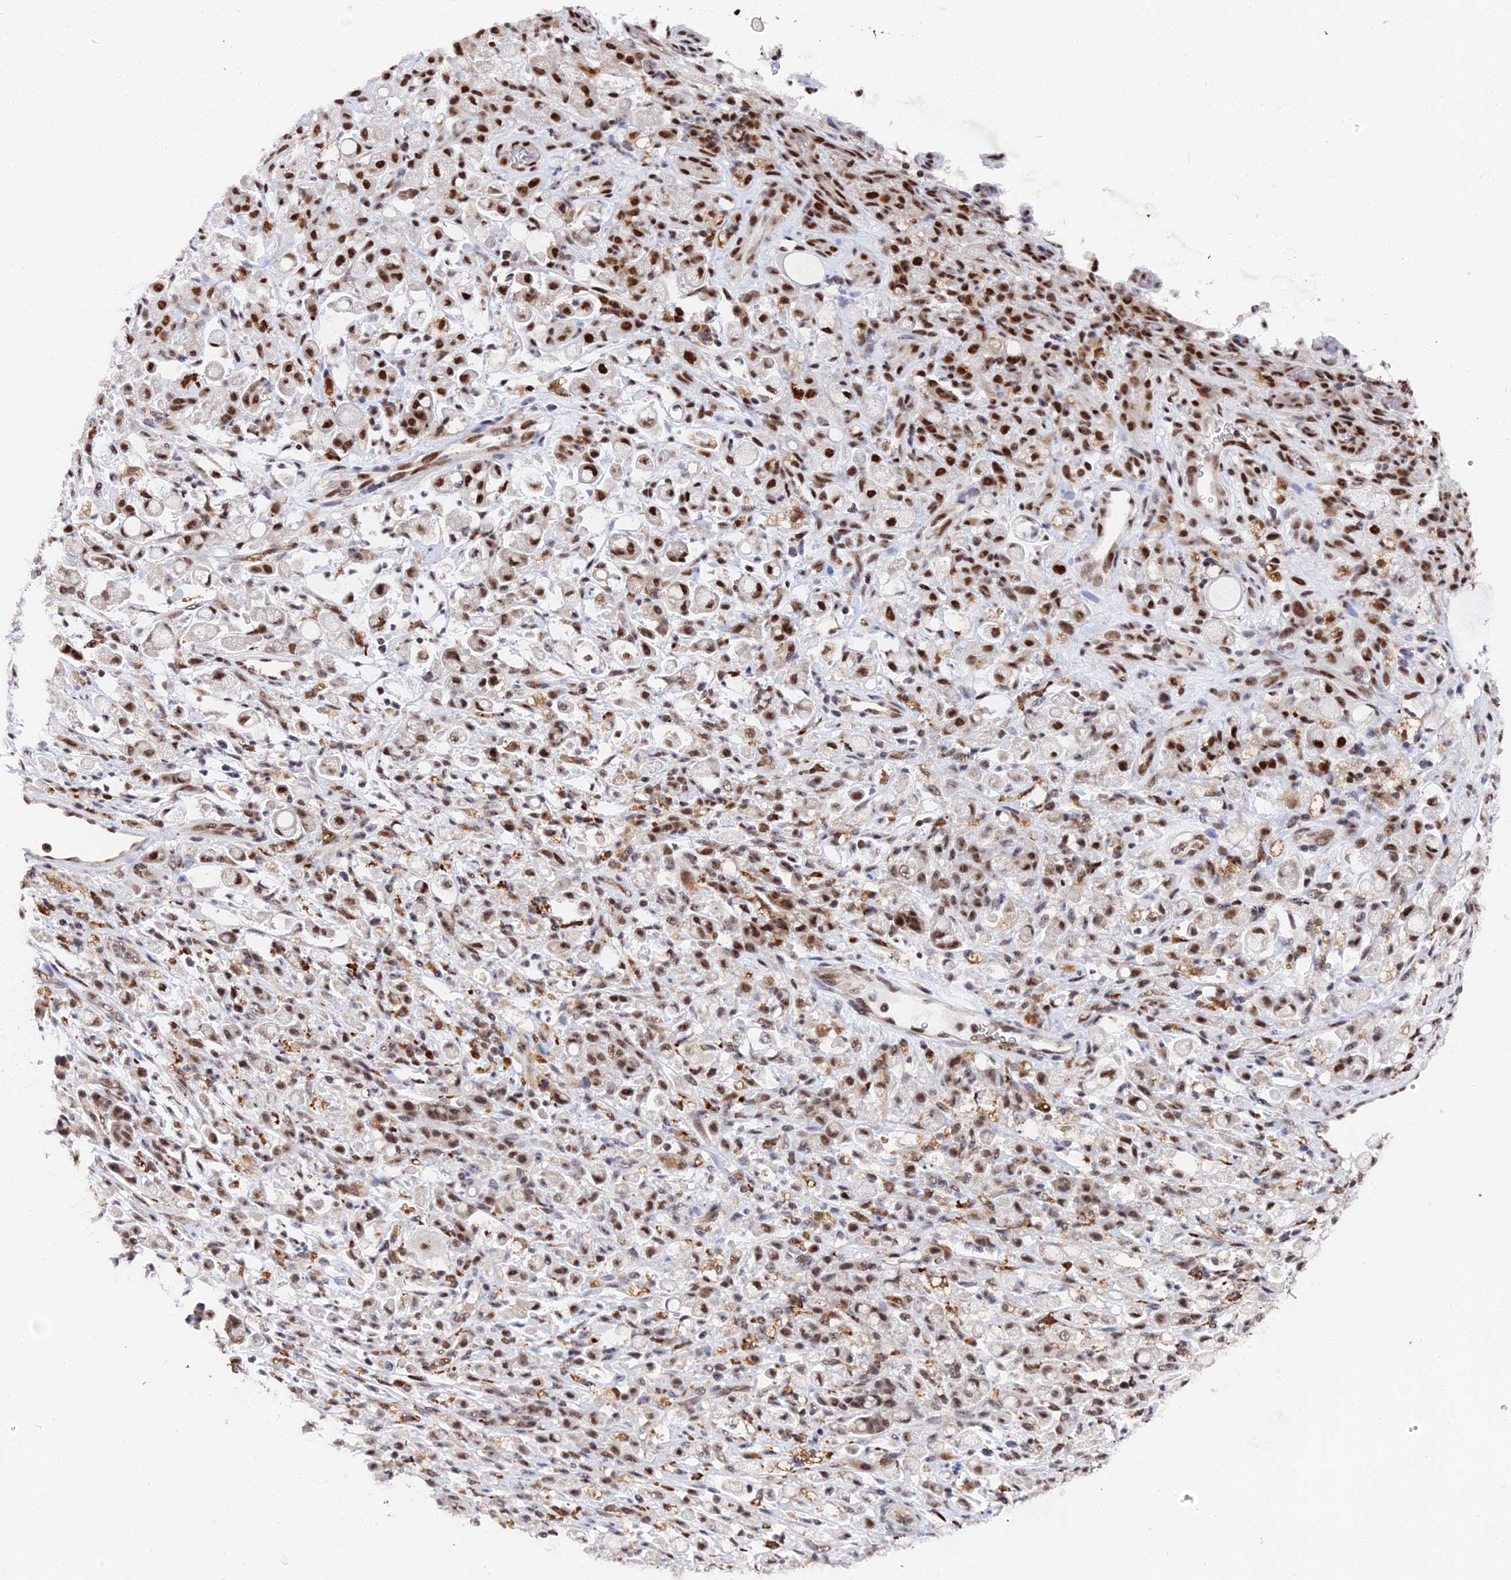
{"staining": {"intensity": "strong", "quantity": ">75%", "location": "nuclear"}, "tissue": "stomach cancer", "cell_type": "Tumor cells", "image_type": "cancer", "snomed": [{"axis": "morphology", "description": "Adenocarcinoma, NOS"}, {"axis": "topography", "description": "Stomach"}], "caption": "Strong nuclear expression for a protein is present in approximately >75% of tumor cells of stomach cancer (adenocarcinoma) using immunohistochemistry.", "gene": "MAGOHB", "patient": {"sex": "female", "age": 60}}